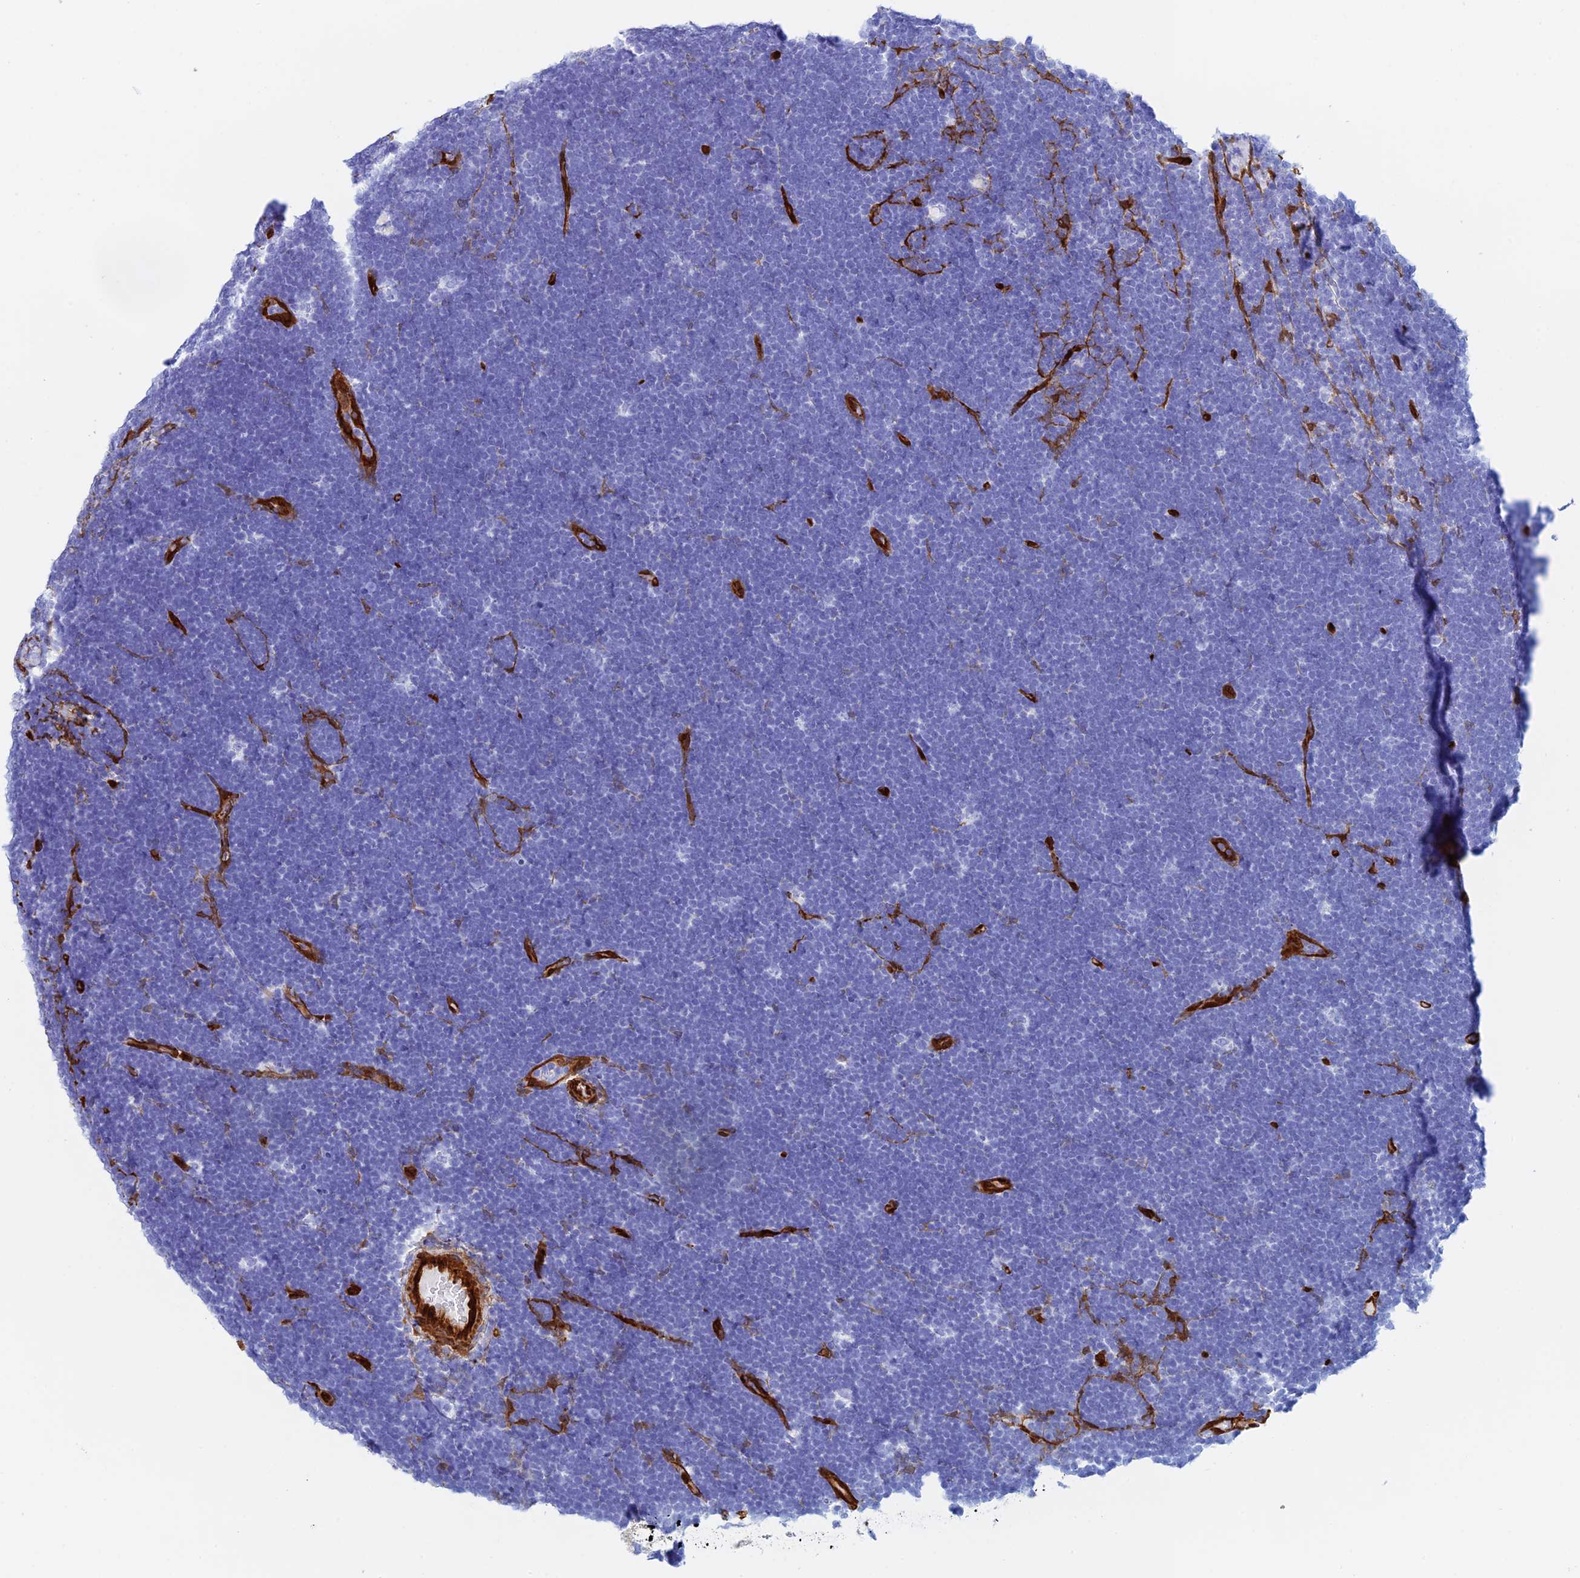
{"staining": {"intensity": "negative", "quantity": "none", "location": "none"}, "tissue": "lymphoma", "cell_type": "Tumor cells", "image_type": "cancer", "snomed": [{"axis": "morphology", "description": "Malignant lymphoma, non-Hodgkin's type, High grade"}, {"axis": "topography", "description": "Lymph node"}], "caption": "The immunohistochemistry photomicrograph has no significant expression in tumor cells of lymphoma tissue. (Brightfield microscopy of DAB immunohistochemistry (IHC) at high magnification).", "gene": "CRIP2", "patient": {"sex": "male", "age": 13}}